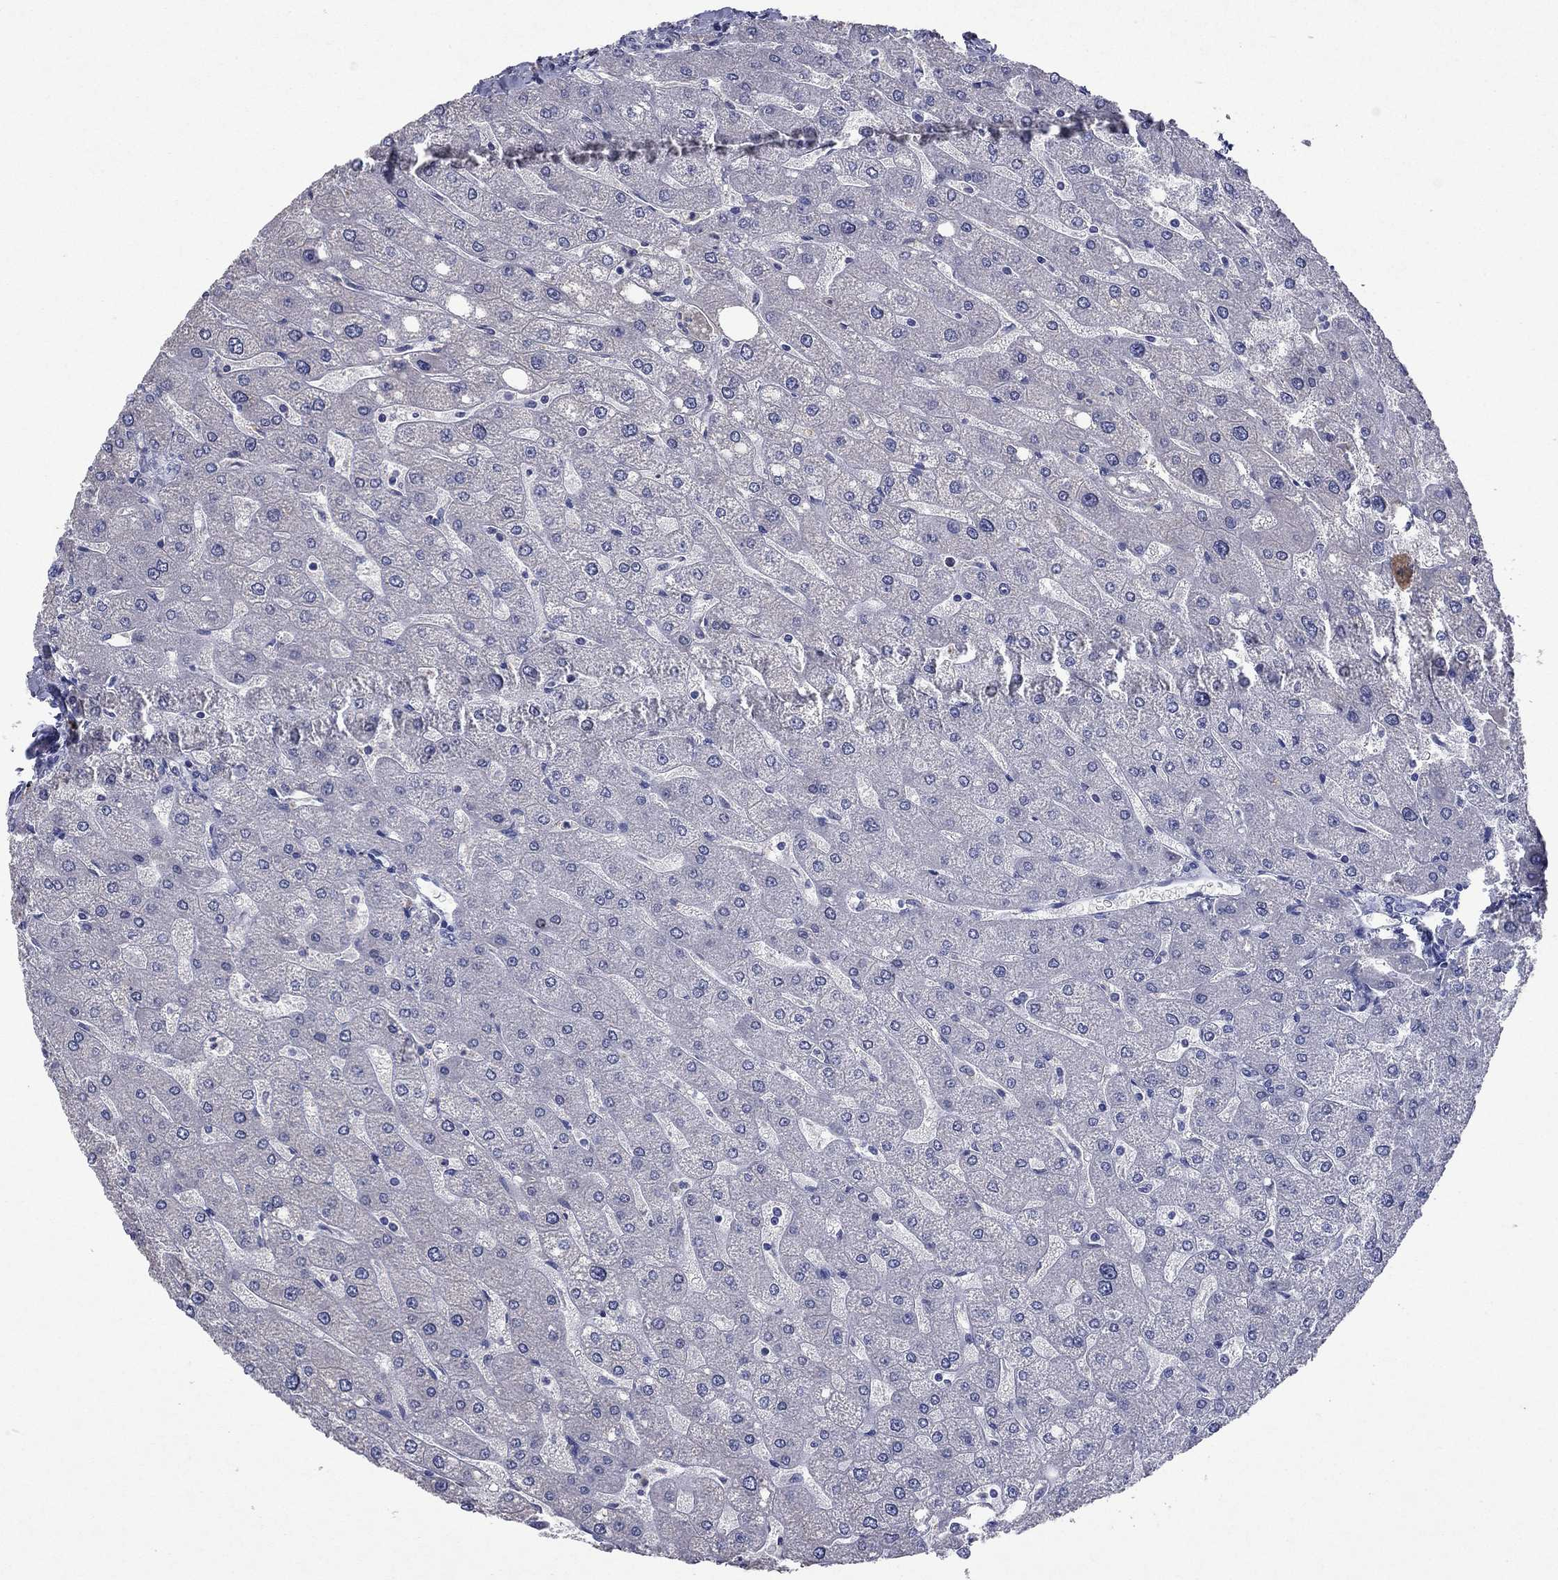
{"staining": {"intensity": "negative", "quantity": "none", "location": "none"}, "tissue": "liver", "cell_type": "Cholangiocytes", "image_type": "normal", "snomed": [{"axis": "morphology", "description": "Normal tissue, NOS"}, {"axis": "topography", "description": "Liver"}], "caption": "High magnification brightfield microscopy of normal liver stained with DAB (brown) and counterstained with hematoxylin (blue): cholangiocytes show no significant positivity. The staining was performed using DAB to visualize the protein expression in brown, while the nuclei were stained in blue with hematoxylin (Magnification: 20x).", "gene": "CFAP119", "patient": {"sex": "male", "age": 67}}